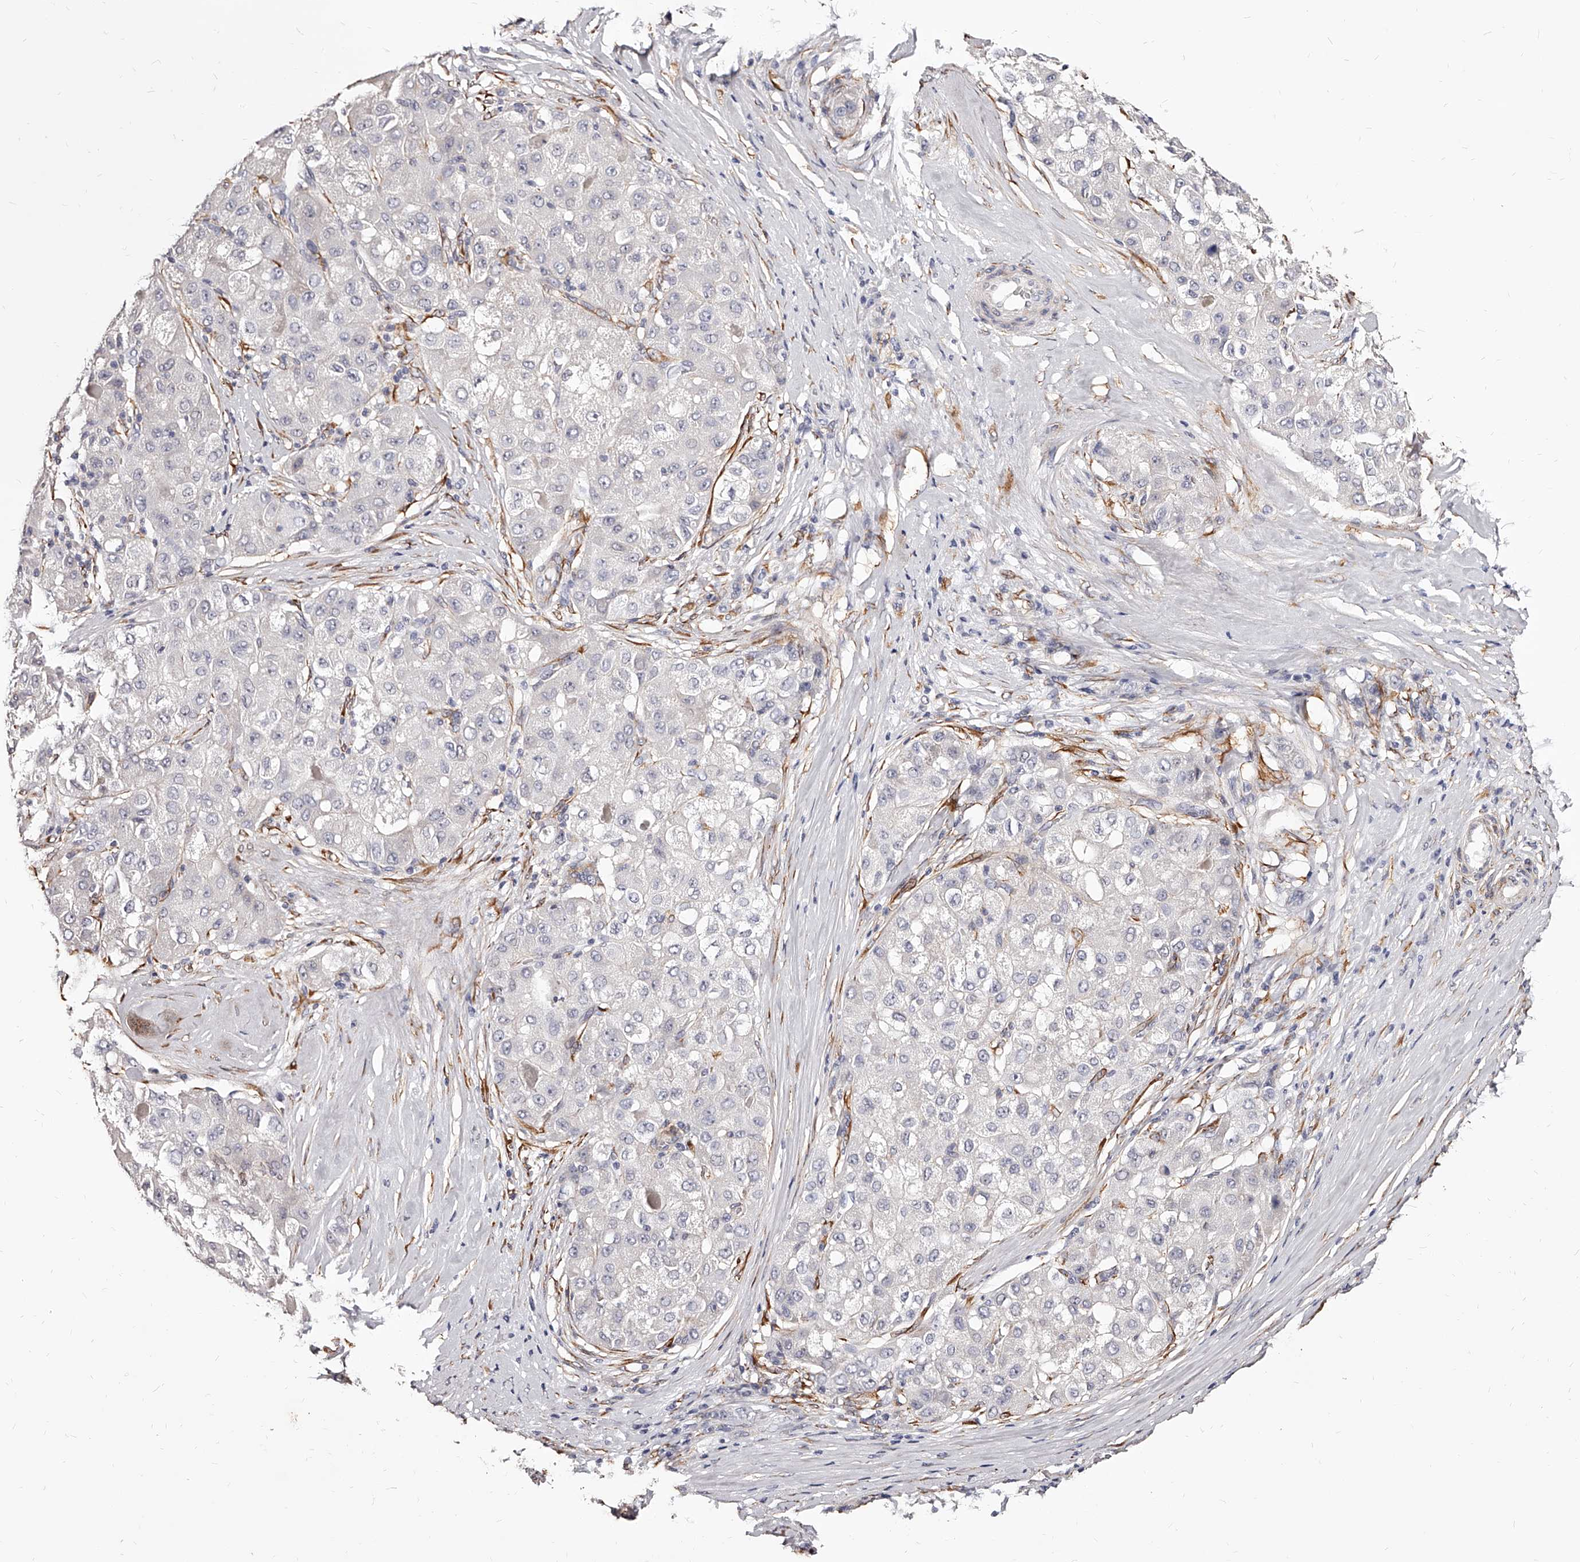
{"staining": {"intensity": "negative", "quantity": "none", "location": "none"}, "tissue": "liver cancer", "cell_type": "Tumor cells", "image_type": "cancer", "snomed": [{"axis": "morphology", "description": "Carcinoma, Hepatocellular, NOS"}, {"axis": "topography", "description": "Liver"}], "caption": "Human liver hepatocellular carcinoma stained for a protein using immunohistochemistry (IHC) demonstrates no expression in tumor cells.", "gene": "CD82", "patient": {"sex": "male", "age": 80}}